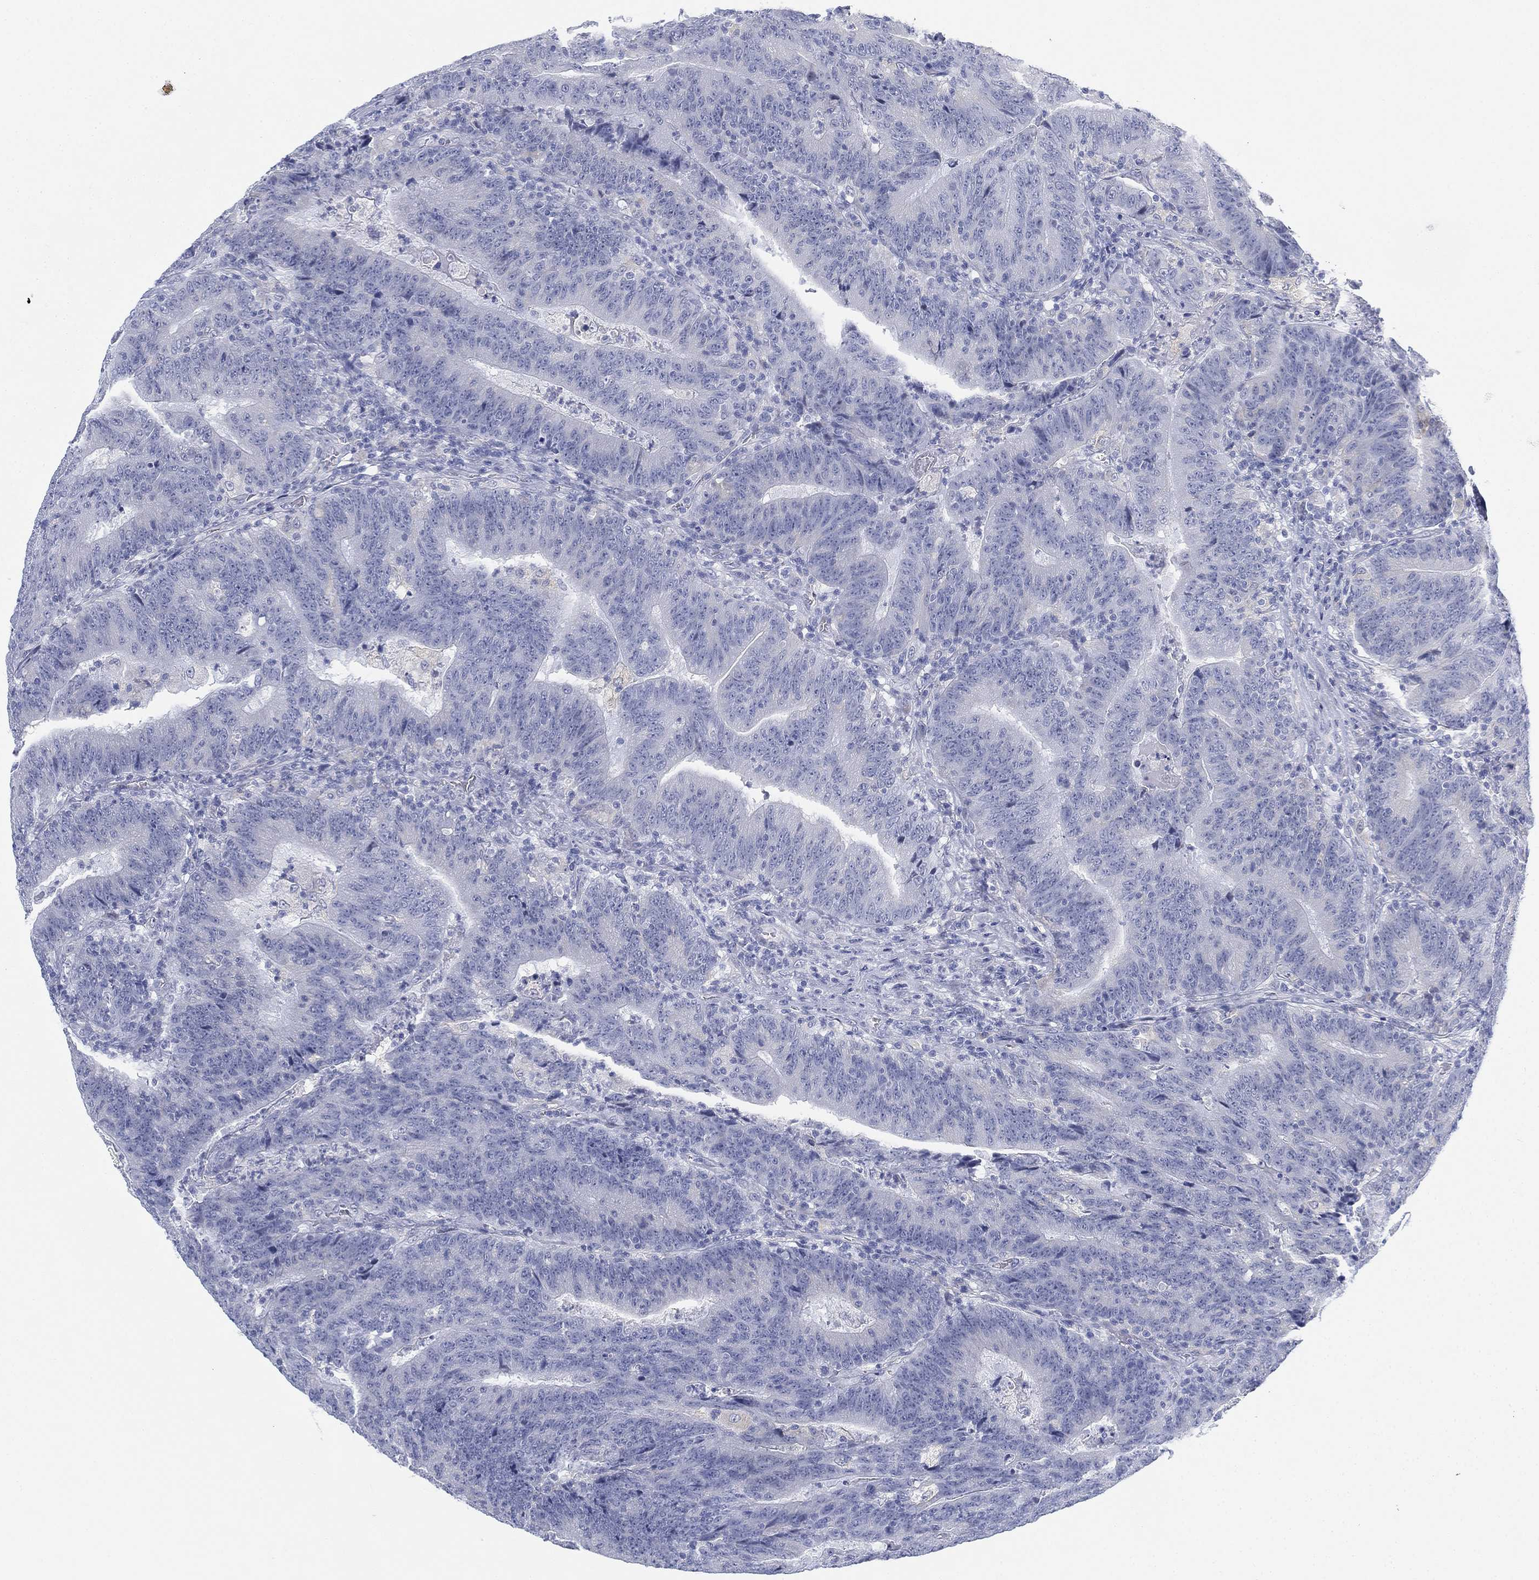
{"staining": {"intensity": "negative", "quantity": "none", "location": "none"}, "tissue": "colorectal cancer", "cell_type": "Tumor cells", "image_type": "cancer", "snomed": [{"axis": "morphology", "description": "Adenocarcinoma, NOS"}, {"axis": "topography", "description": "Colon"}], "caption": "This is an IHC micrograph of colorectal cancer (adenocarcinoma). There is no expression in tumor cells.", "gene": "GCNA", "patient": {"sex": "female", "age": 75}}